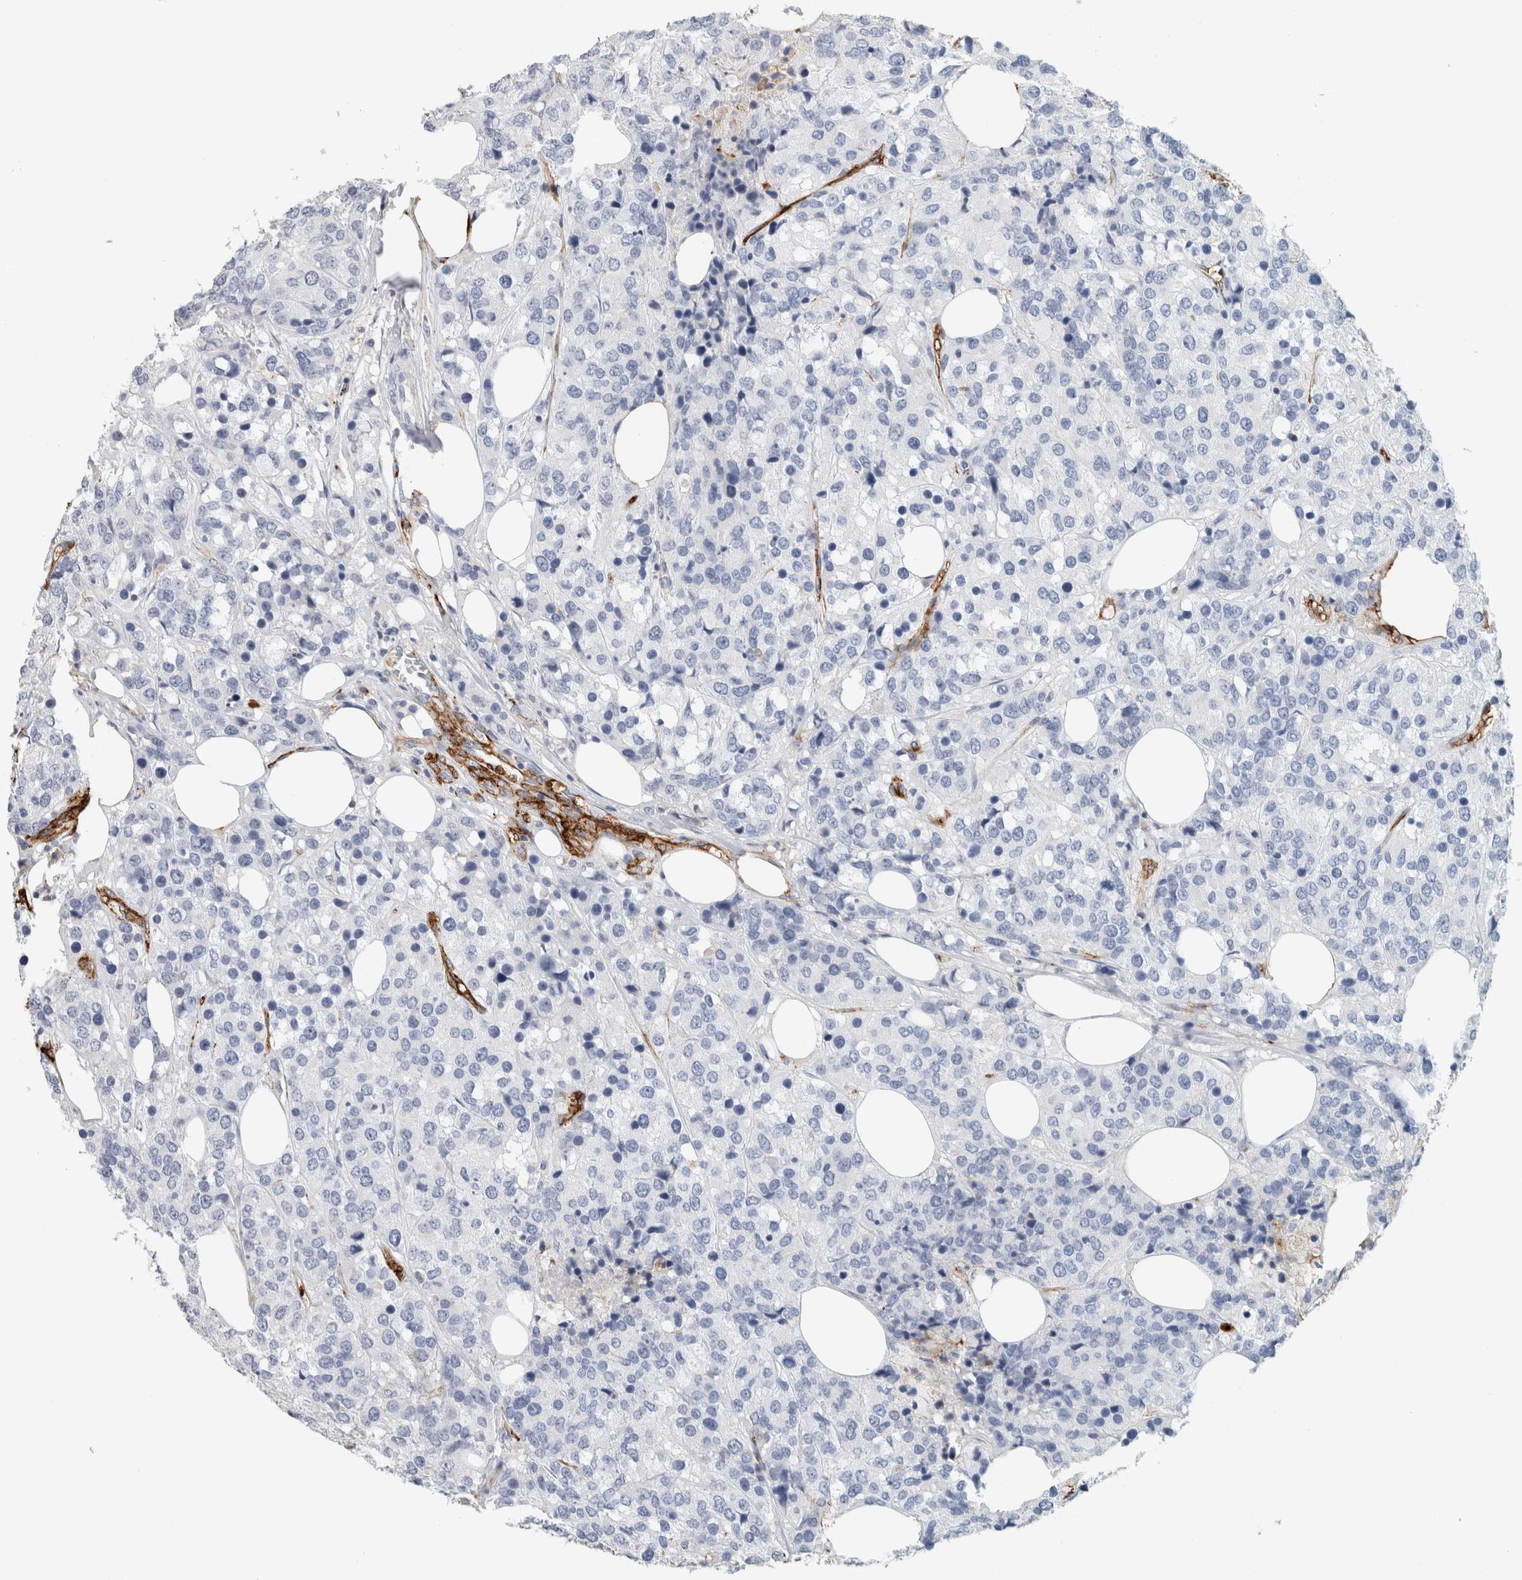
{"staining": {"intensity": "negative", "quantity": "none", "location": "none"}, "tissue": "breast cancer", "cell_type": "Tumor cells", "image_type": "cancer", "snomed": [{"axis": "morphology", "description": "Lobular carcinoma"}, {"axis": "topography", "description": "Breast"}], "caption": "Protein analysis of breast lobular carcinoma shows no significant staining in tumor cells. Brightfield microscopy of IHC stained with DAB (brown) and hematoxylin (blue), captured at high magnification.", "gene": "CD36", "patient": {"sex": "female", "age": 59}}